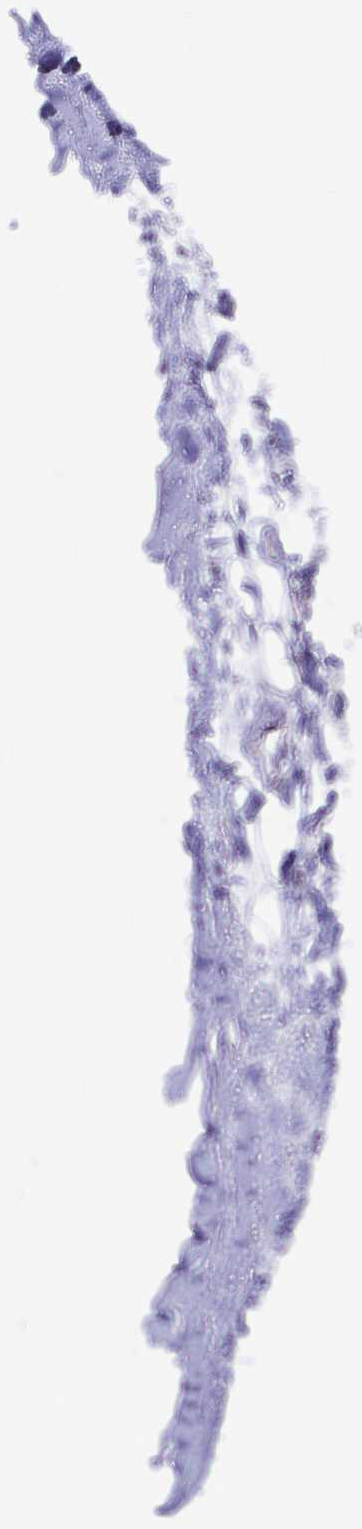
{"staining": {"intensity": "negative", "quantity": "none", "location": "none"}, "tissue": "soft tissue", "cell_type": "Chondrocytes", "image_type": "normal", "snomed": [{"axis": "morphology", "description": "Normal tissue, NOS"}, {"axis": "morphology", "description": "Squamous cell carcinoma, NOS"}, {"axis": "topography", "description": "Cartilage tissue"}, {"axis": "topography", "description": "Bronchus"}, {"axis": "topography", "description": "Lung"}], "caption": "Protein analysis of benign soft tissue reveals no significant staining in chondrocytes.", "gene": "LYRM2", "patient": {"sex": "male", "age": 66}}